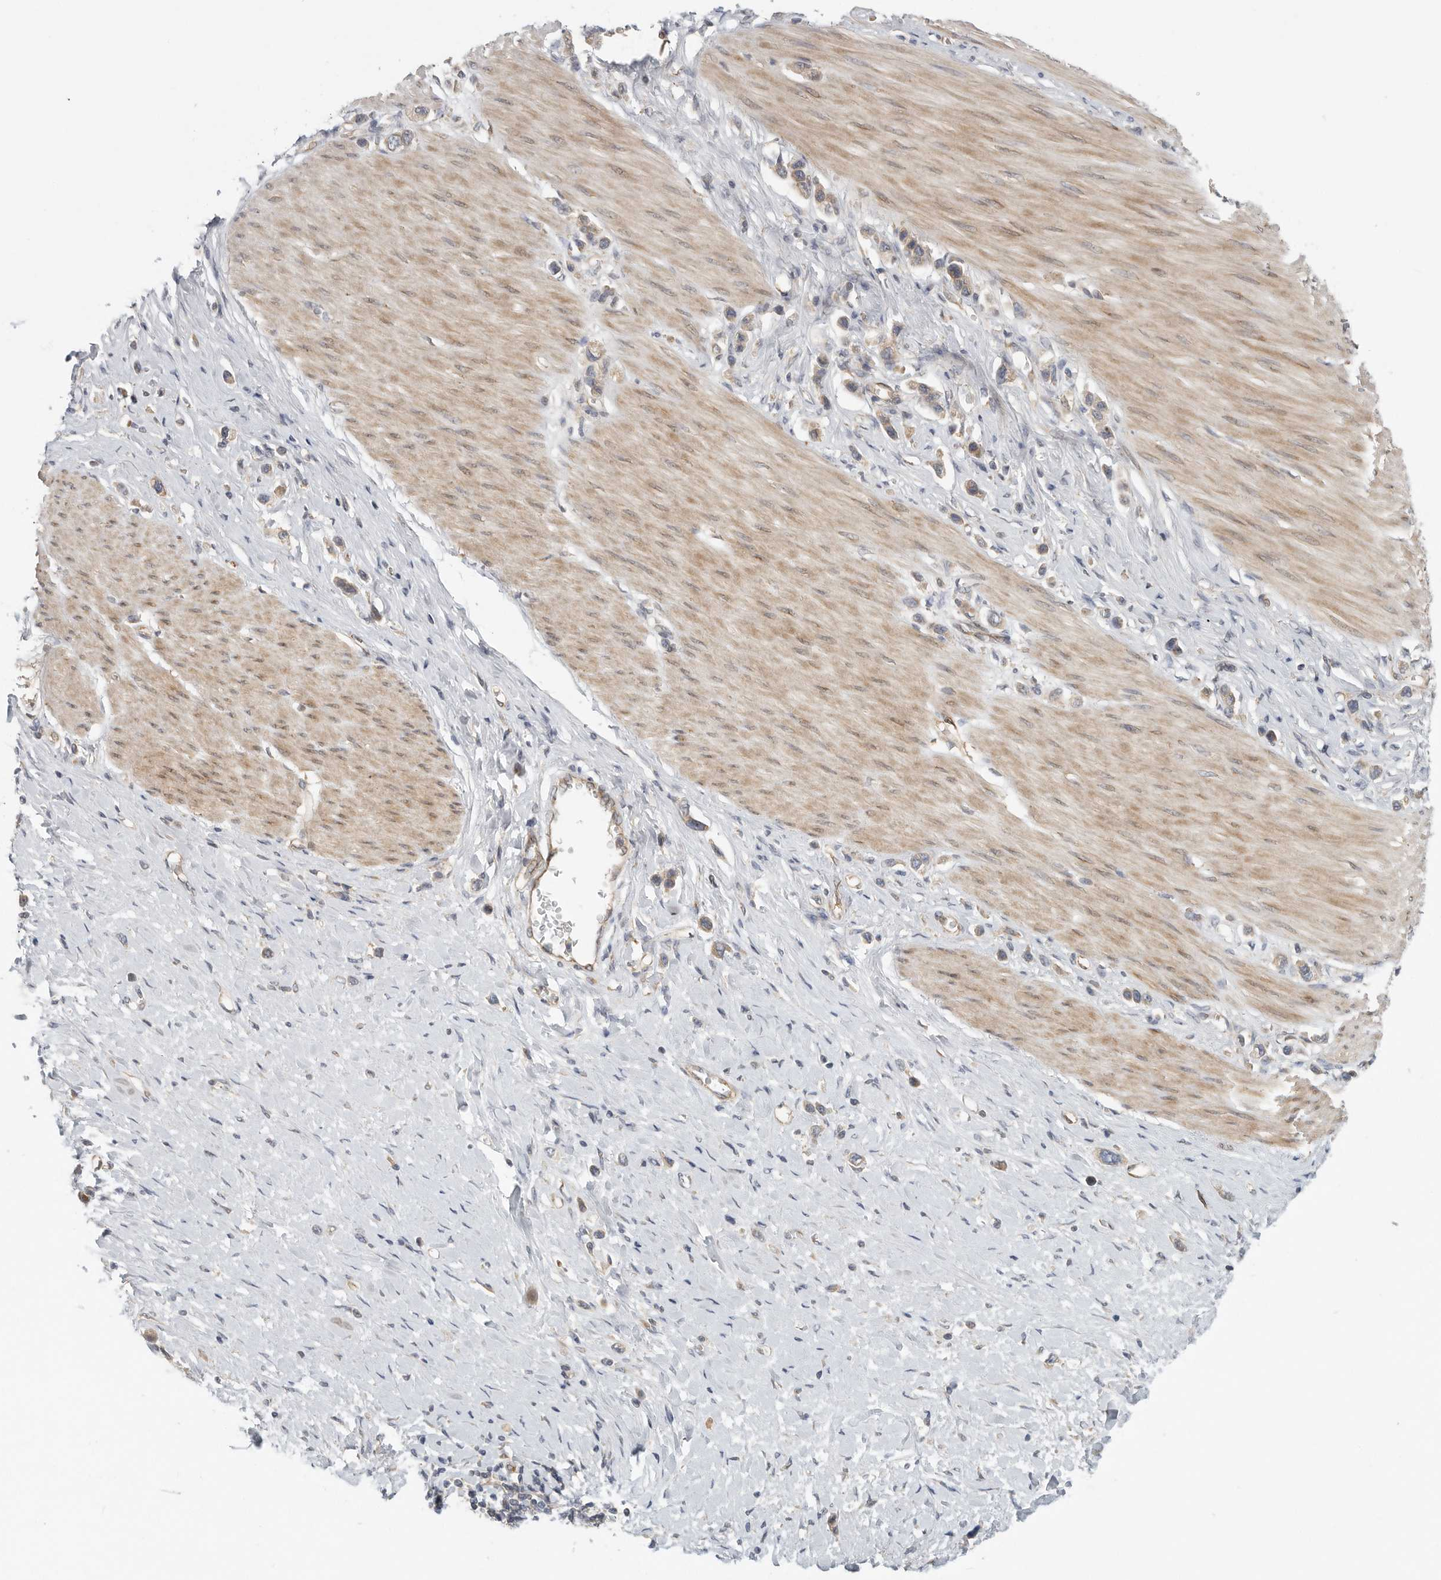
{"staining": {"intensity": "weak", "quantity": "25%-75%", "location": "cytoplasmic/membranous"}, "tissue": "stomach cancer", "cell_type": "Tumor cells", "image_type": "cancer", "snomed": [{"axis": "morphology", "description": "Adenocarcinoma, NOS"}, {"axis": "topography", "description": "Stomach"}], "caption": "Protein analysis of stomach cancer (adenocarcinoma) tissue reveals weak cytoplasmic/membranous expression in about 25%-75% of tumor cells.", "gene": "BCAP29", "patient": {"sex": "female", "age": 65}}